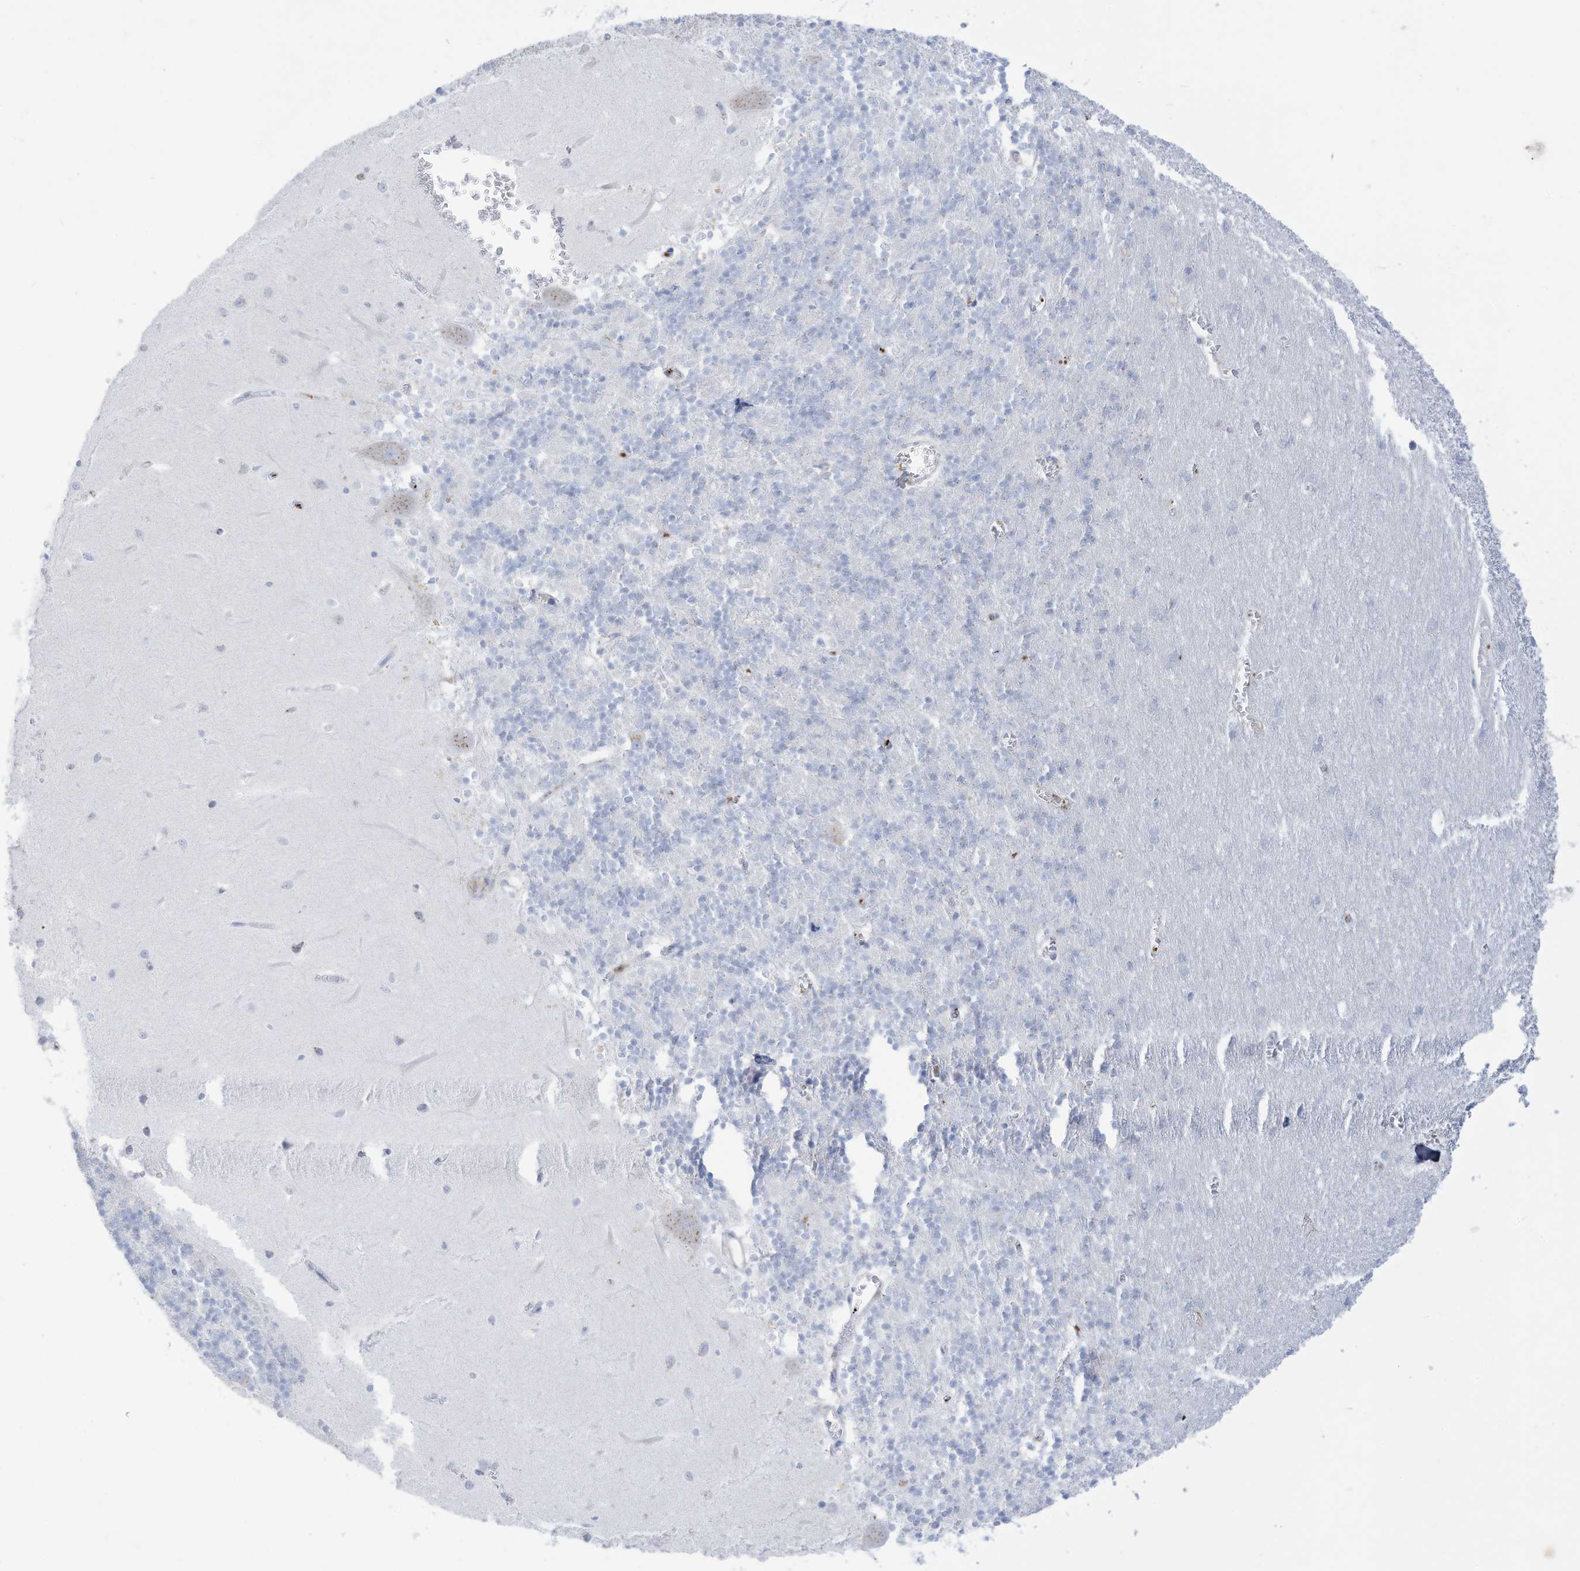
{"staining": {"intensity": "negative", "quantity": "none", "location": "none"}, "tissue": "cerebellum", "cell_type": "Cells in granular layer", "image_type": "normal", "snomed": [{"axis": "morphology", "description": "Normal tissue, NOS"}, {"axis": "topography", "description": "Cerebellum"}], "caption": "DAB (3,3'-diaminobenzidine) immunohistochemical staining of unremarkable cerebellum displays no significant expression in cells in granular layer. Brightfield microscopy of immunohistochemistry stained with DAB (3,3'-diaminobenzidine) (brown) and hematoxylin (blue), captured at high magnification.", "gene": "HSD17B13", "patient": {"sex": "male", "age": 37}}